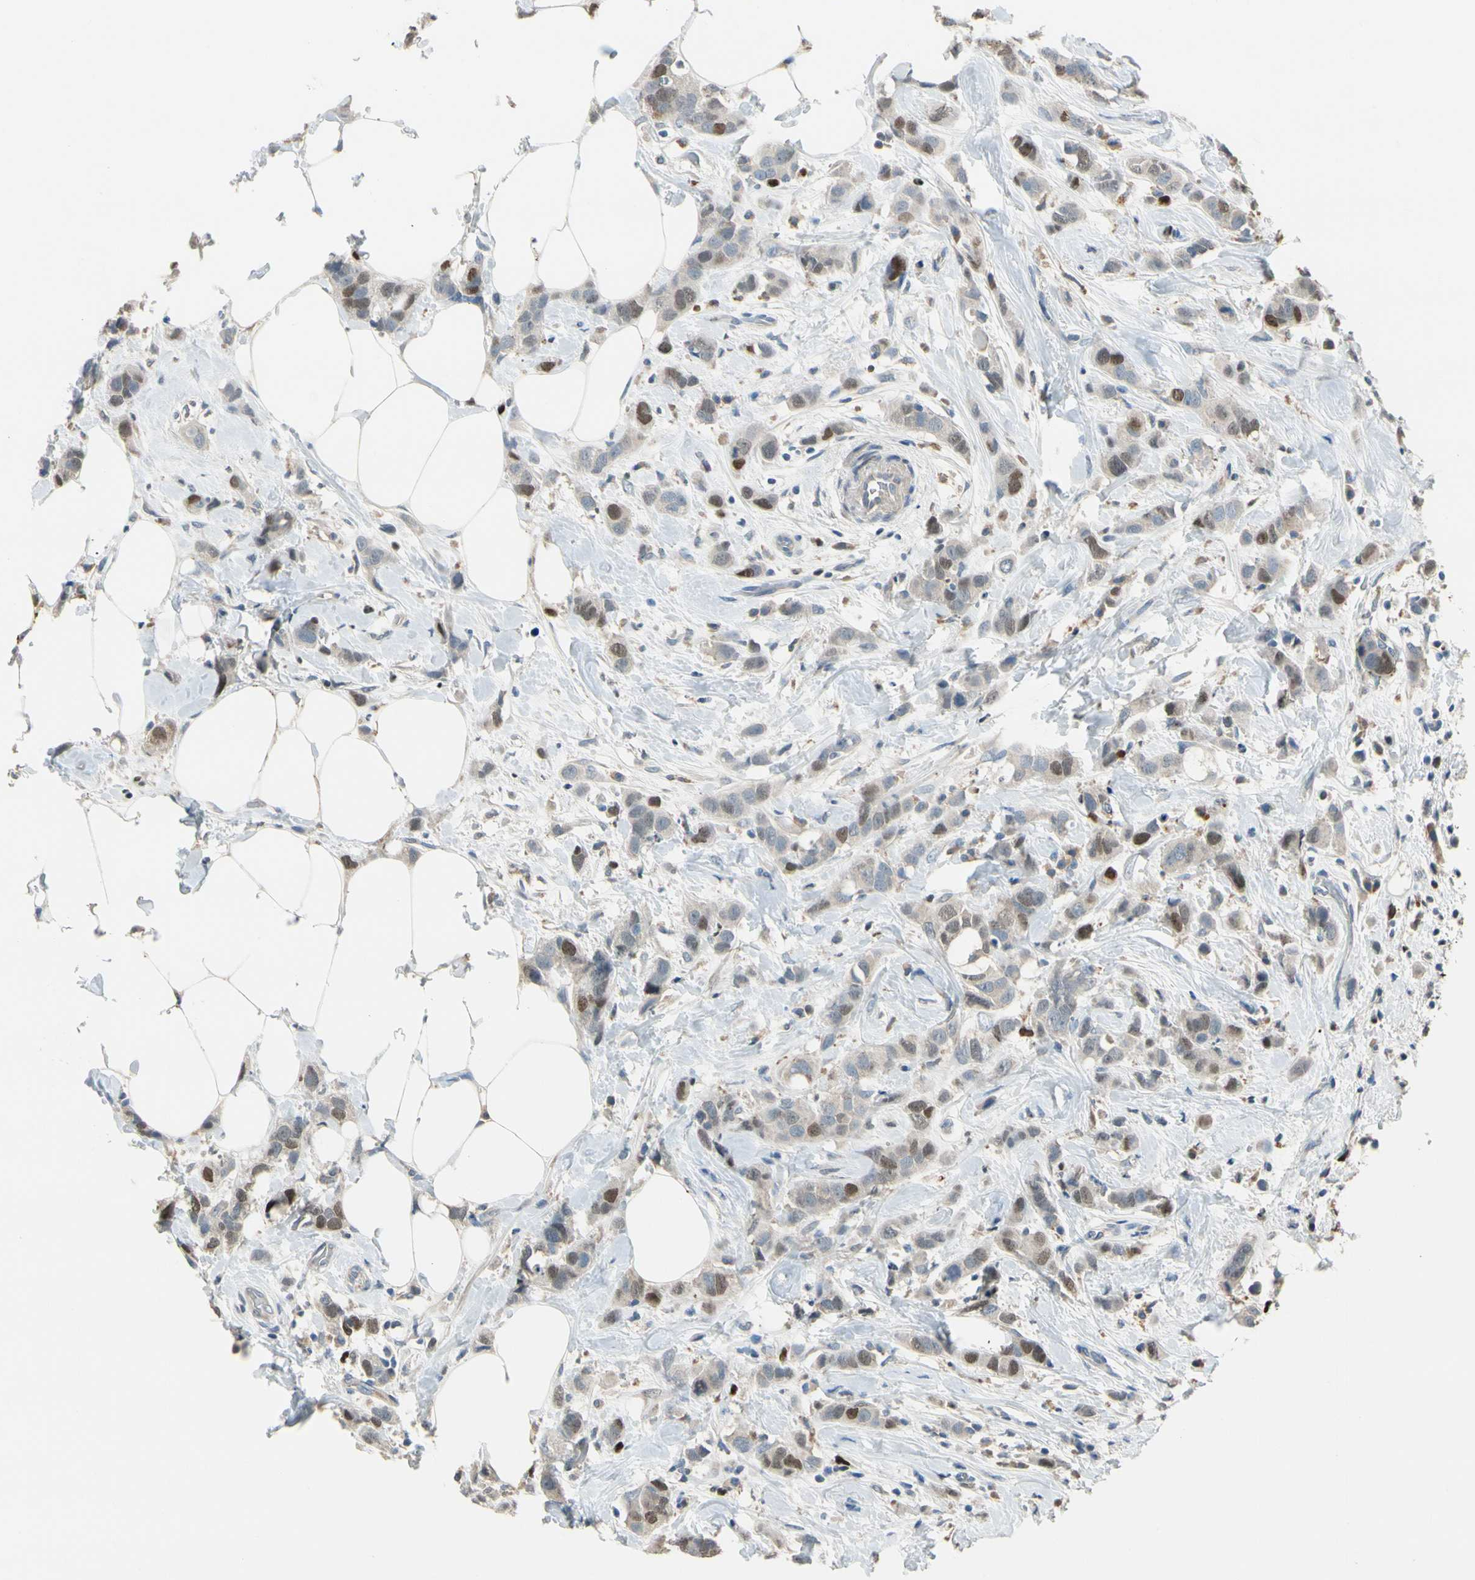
{"staining": {"intensity": "moderate", "quantity": "<25%", "location": "nuclear"}, "tissue": "breast cancer", "cell_type": "Tumor cells", "image_type": "cancer", "snomed": [{"axis": "morphology", "description": "Normal tissue, NOS"}, {"axis": "morphology", "description": "Duct carcinoma"}, {"axis": "topography", "description": "Breast"}], "caption": "IHC of human breast intraductal carcinoma reveals low levels of moderate nuclear staining in about <25% of tumor cells.", "gene": "ZKSCAN4", "patient": {"sex": "female", "age": 50}}